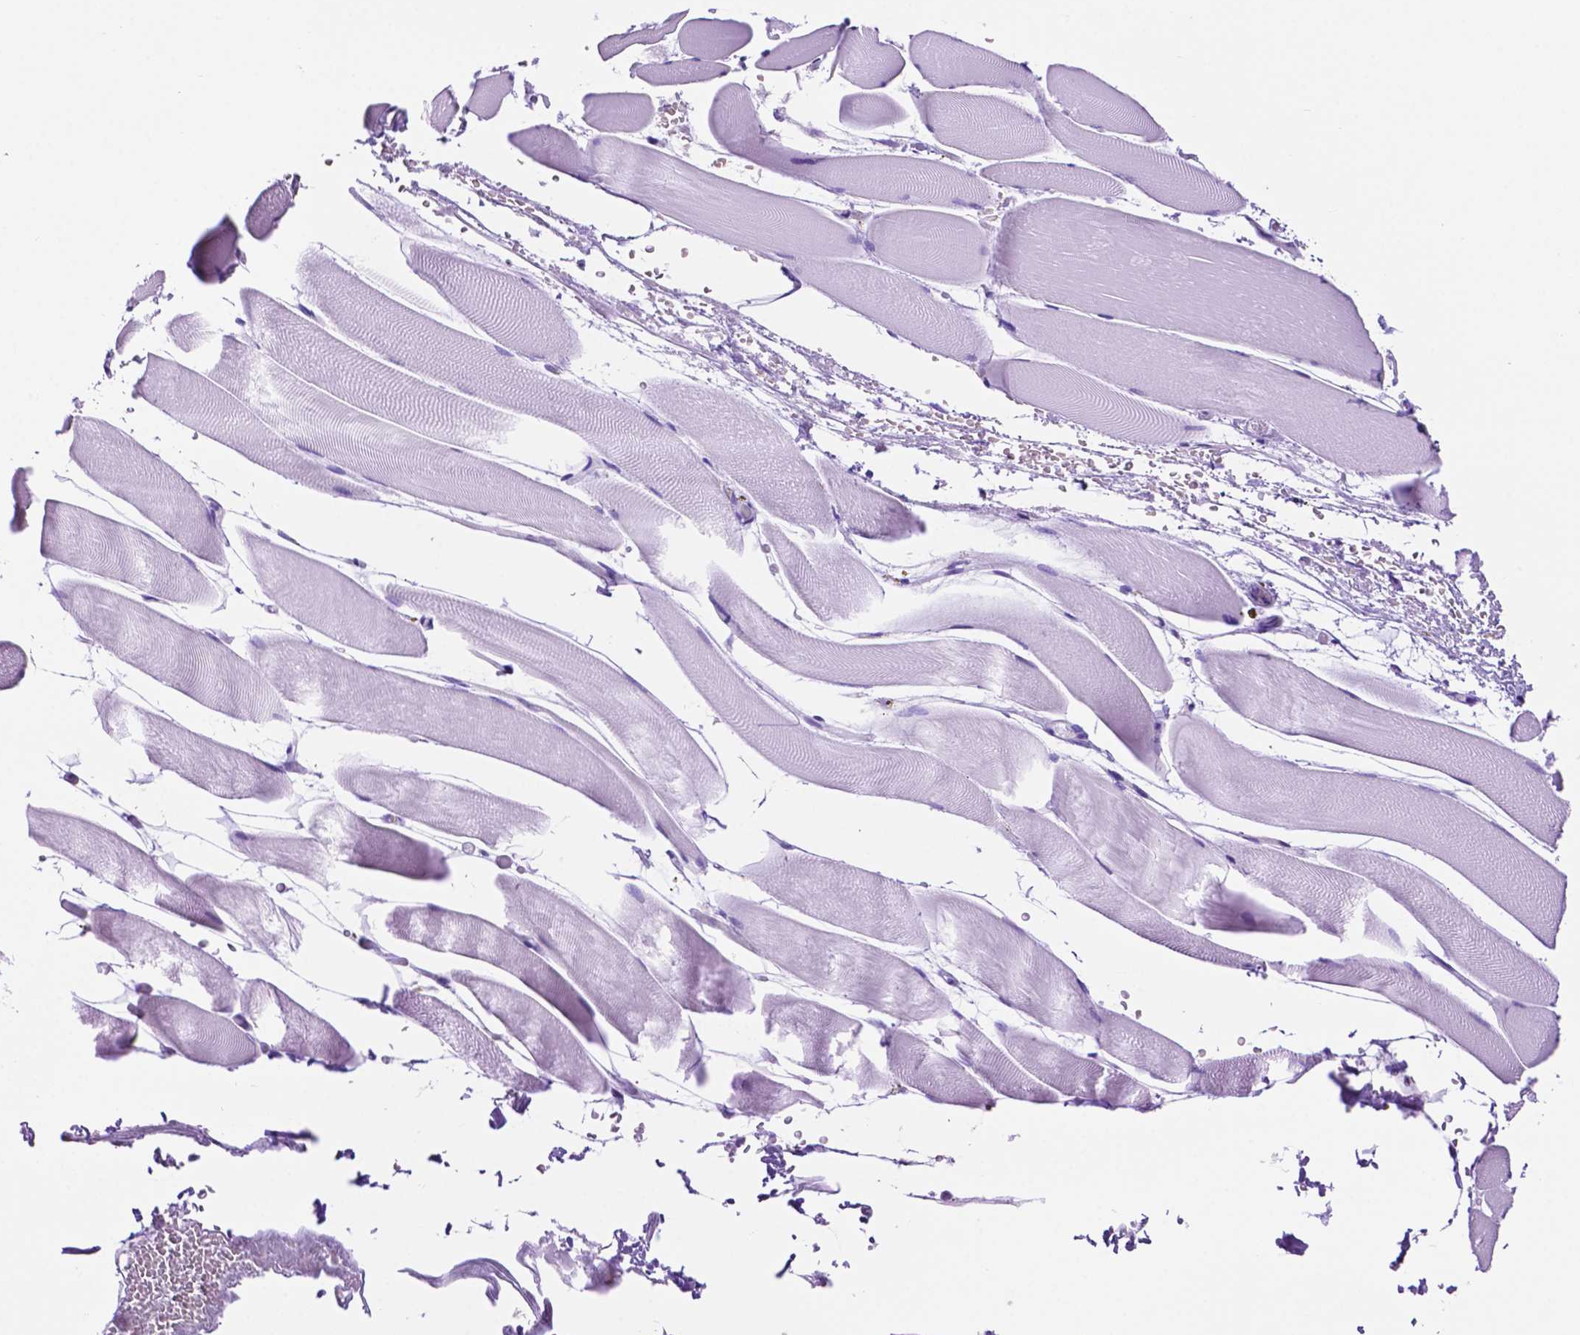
{"staining": {"intensity": "negative", "quantity": "none", "location": "none"}, "tissue": "skeletal muscle", "cell_type": "Myocytes", "image_type": "normal", "snomed": [{"axis": "morphology", "description": "Normal tissue, NOS"}, {"axis": "topography", "description": "Skeletal muscle"}], "caption": "A high-resolution histopathology image shows IHC staining of normal skeletal muscle, which shows no significant expression in myocytes. (IHC, brightfield microscopy, high magnification).", "gene": "GDPD5", "patient": {"sex": "female", "age": 37}}